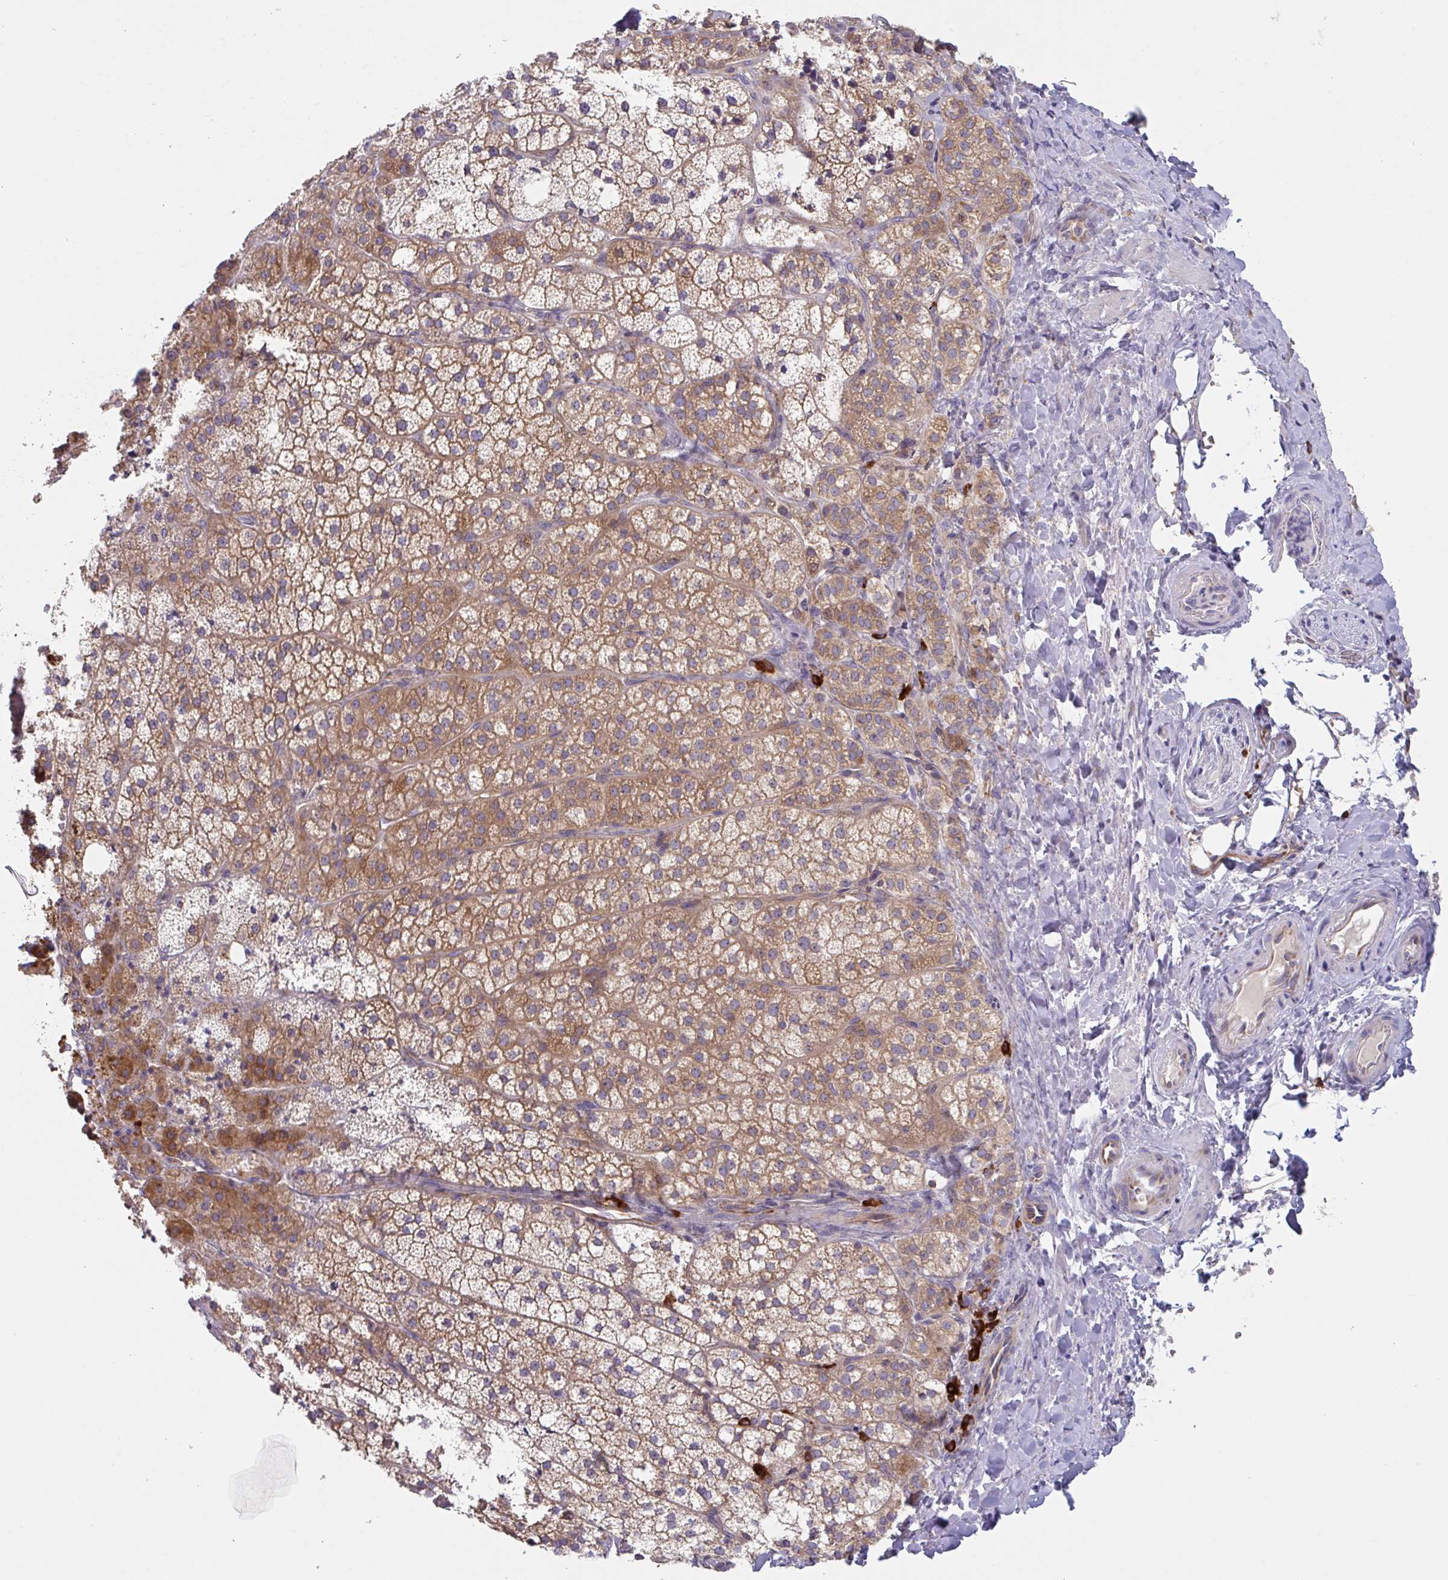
{"staining": {"intensity": "moderate", "quantity": ">75%", "location": "cytoplasmic/membranous"}, "tissue": "adrenal gland", "cell_type": "Glandular cells", "image_type": "normal", "snomed": [{"axis": "morphology", "description": "Normal tissue, NOS"}, {"axis": "topography", "description": "Adrenal gland"}], "caption": "DAB (3,3'-diaminobenzidine) immunohistochemical staining of unremarkable adrenal gland reveals moderate cytoplasmic/membranous protein expression in about >75% of glandular cells.", "gene": "YARS2", "patient": {"sex": "male", "age": 53}}